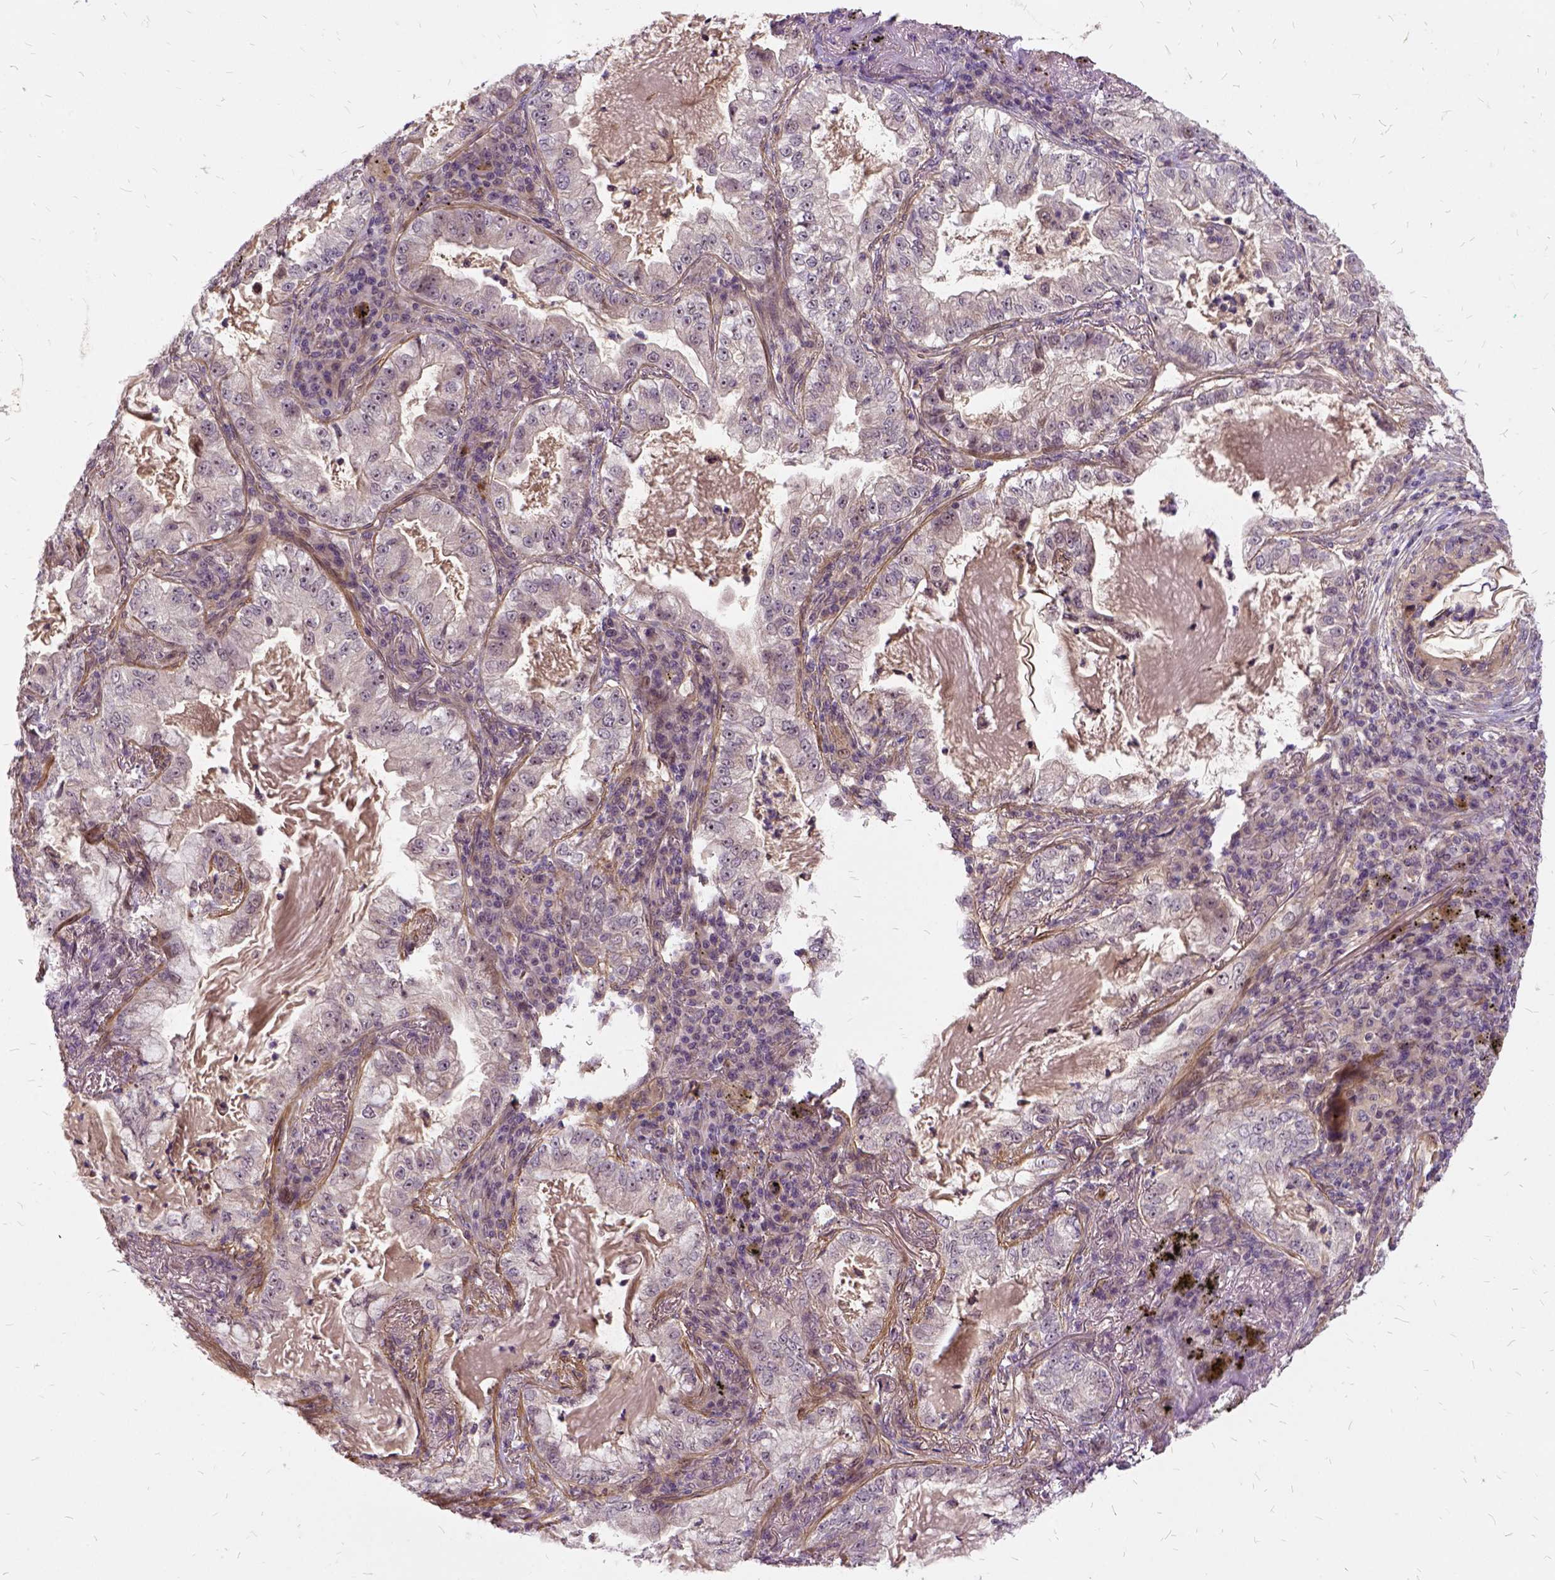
{"staining": {"intensity": "negative", "quantity": "none", "location": "none"}, "tissue": "lung cancer", "cell_type": "Tumor cells", "image_type": "cancer", "snomed": [{"axis": "morphology", "description": "Adenocarcinoma, NOS"}, {"axis": "topography", "description": "Lung"}], "caption": "Immunohistochemical staining of human lung cancer displays no significant positivity in tumor cells.", "gene": "ILRUN", "patient": {"sex": "female", "age": 73}}